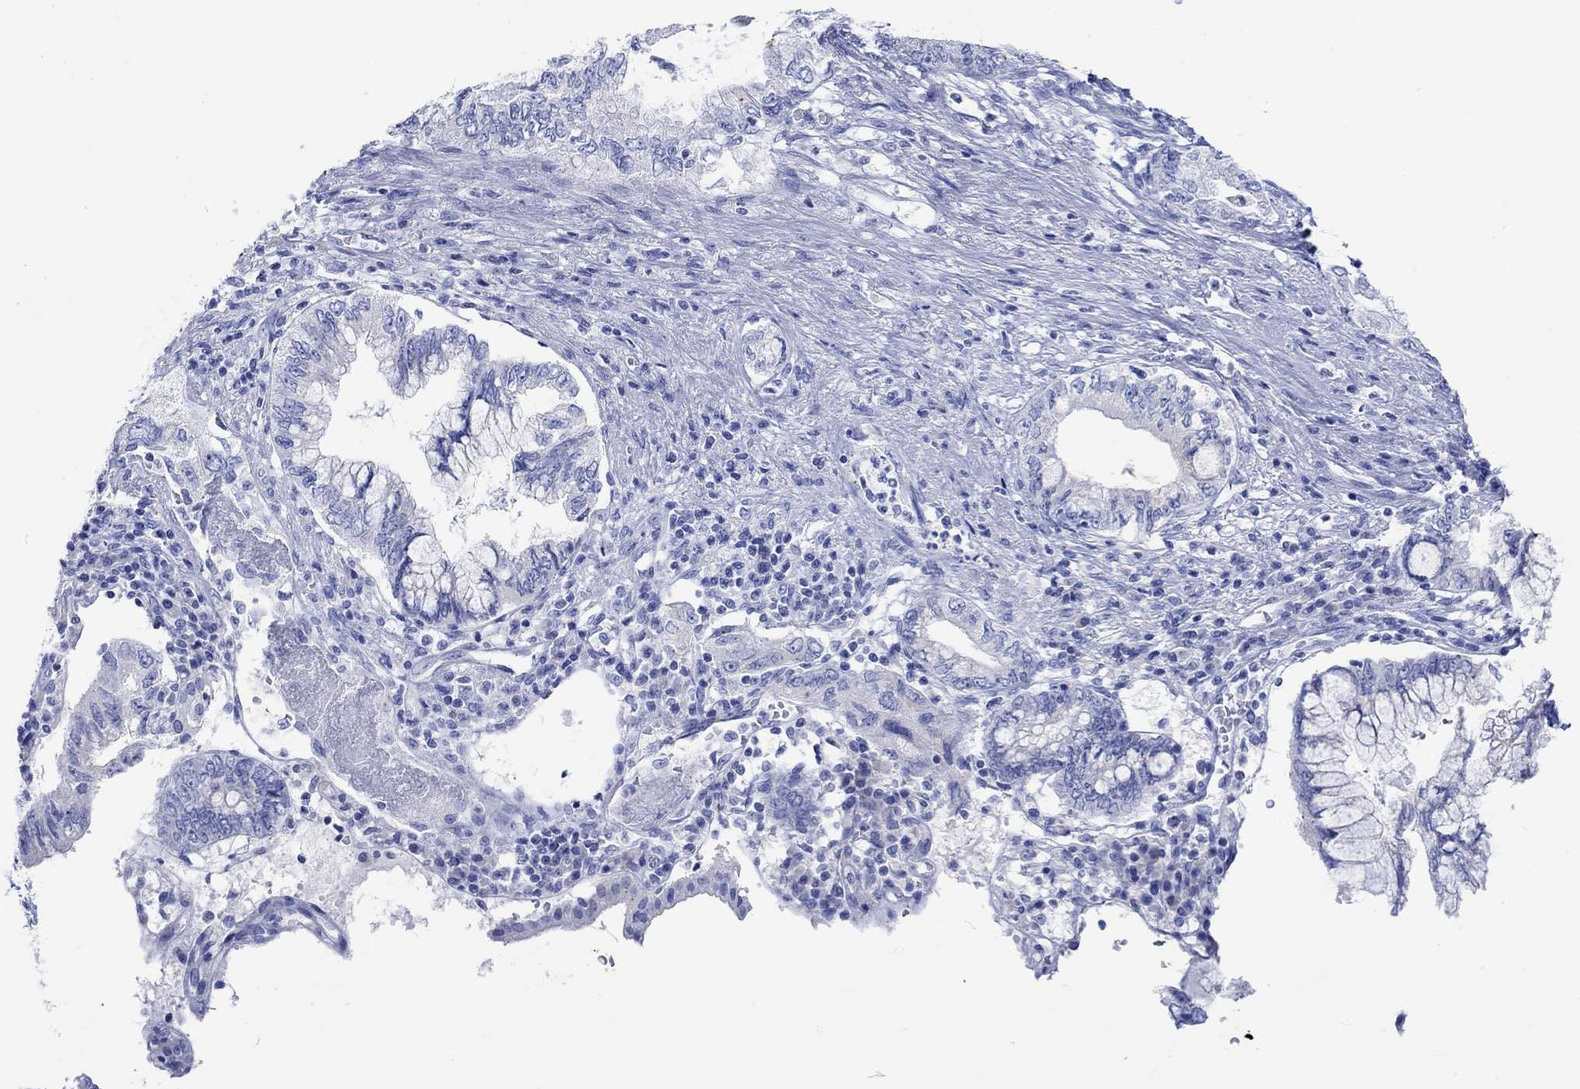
{"staining": {"intensity": "negative", "quantity": "none", "location": "none"}, "tissue": "pancreatic cancer", "cell_type": "Tumor cells", "image_type": "cancer", "snomed": [{"axis": "morphology", "description": "Adenocarcinoma, NOS"}, {"axis": "topography", "description": "Pancreas"}], "caption": "Micrograph shows no protein staining in tumor cells of pancreatic adenocarcinoma tissue.", "gene": "CPLX2", "patient": {"sex": "female", "age": 73}}